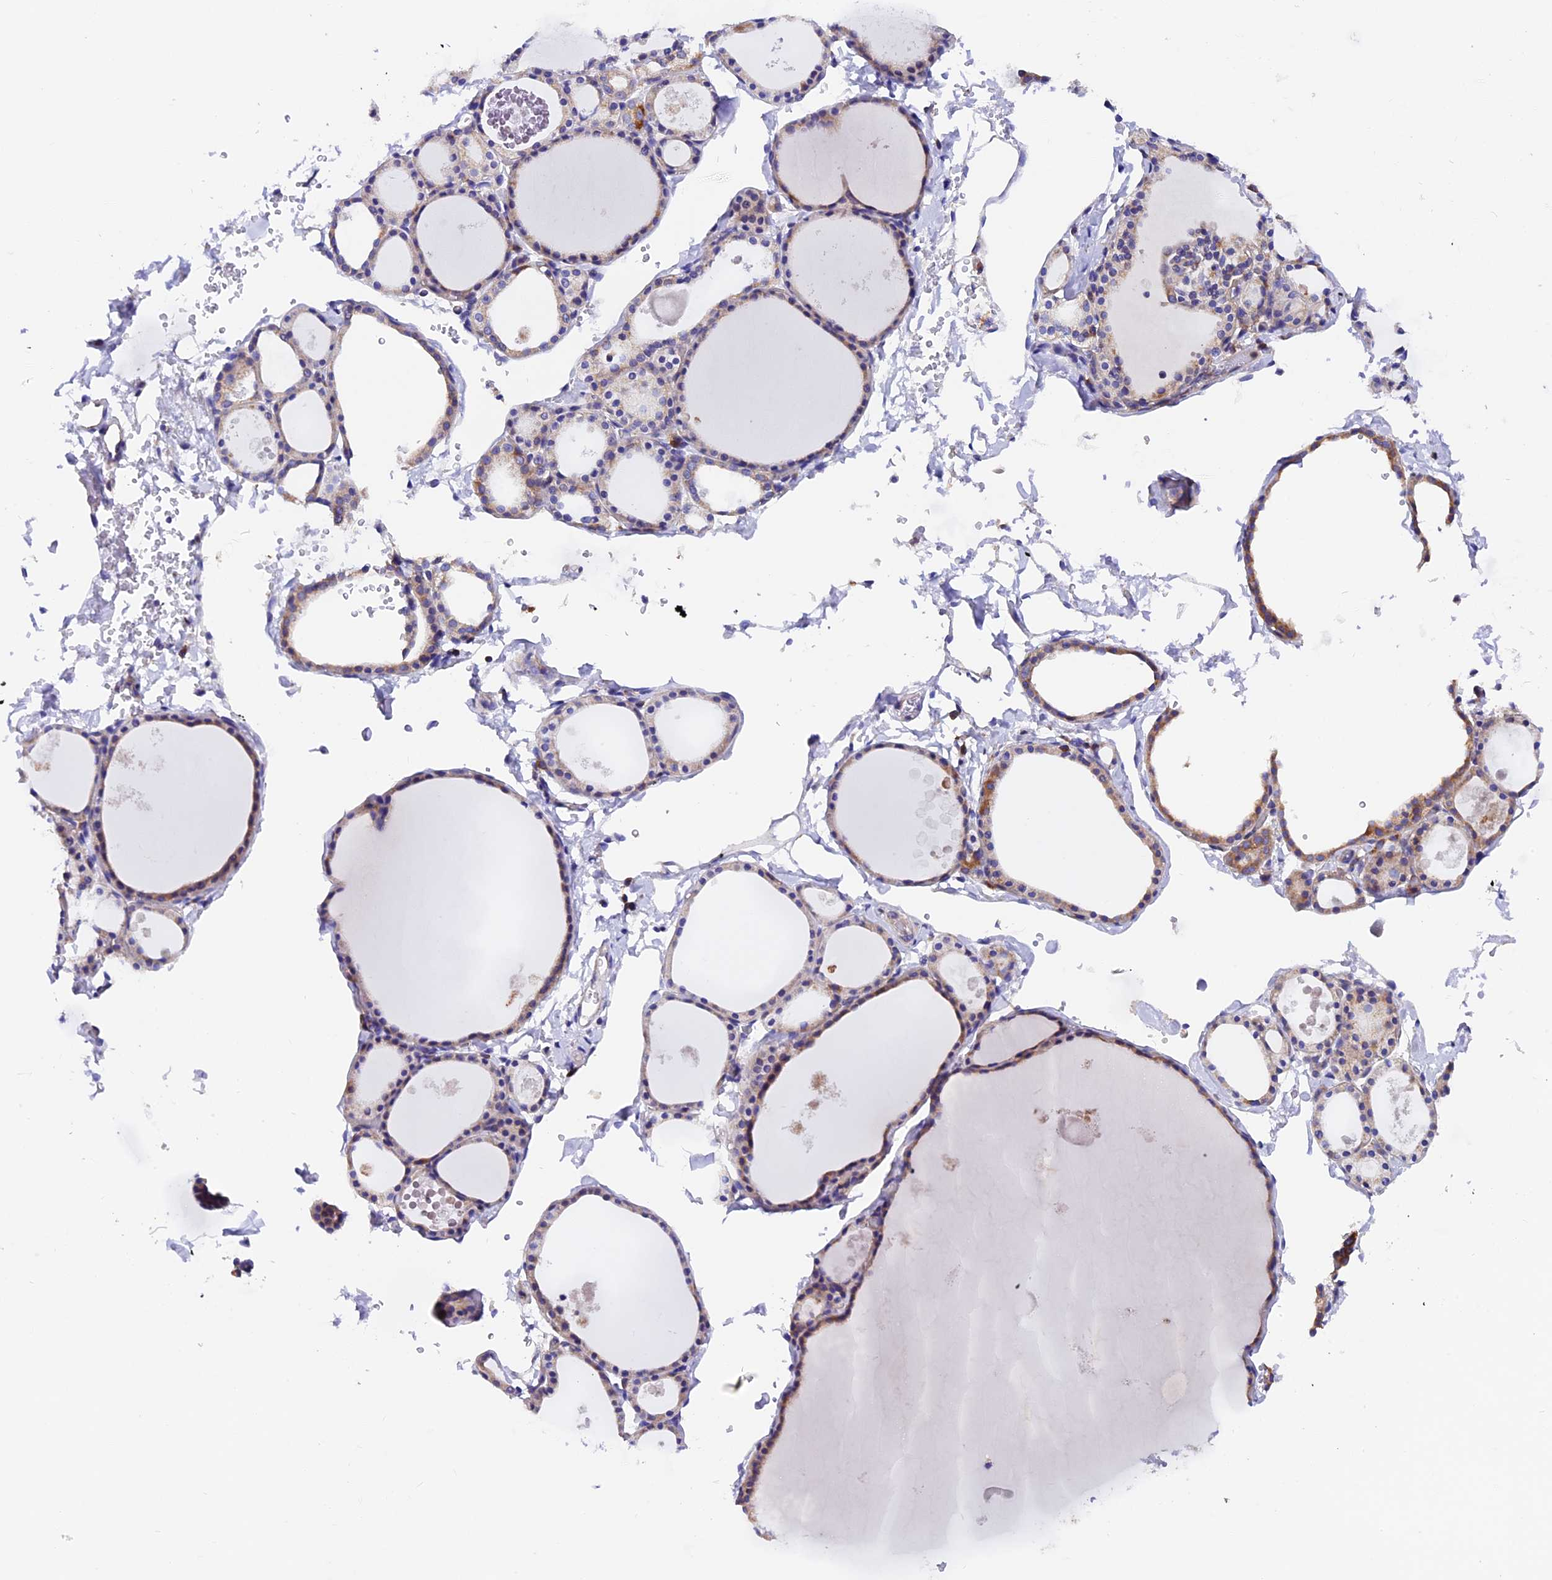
{"staining": {"intensity": "moderate", "quantity": "25%-75%", "location": "cytoplasmic/membranous"}, "tissue": "thyroid gland", "cell_type": "Glandular cells", "image_type": "normal", "snomed": [{"axis": "morphology", "description": "Normal tissue, NOS"}, {"axis": "topography", "description": "Thyroid gland"}], "caption": "A brown stain labels moderate cytoplasmic/membranous staining of a protein in glandular cells of normal thyroid gland.", "gene": "COMTD1", "patient": {"sex": "male", "age": 56}}